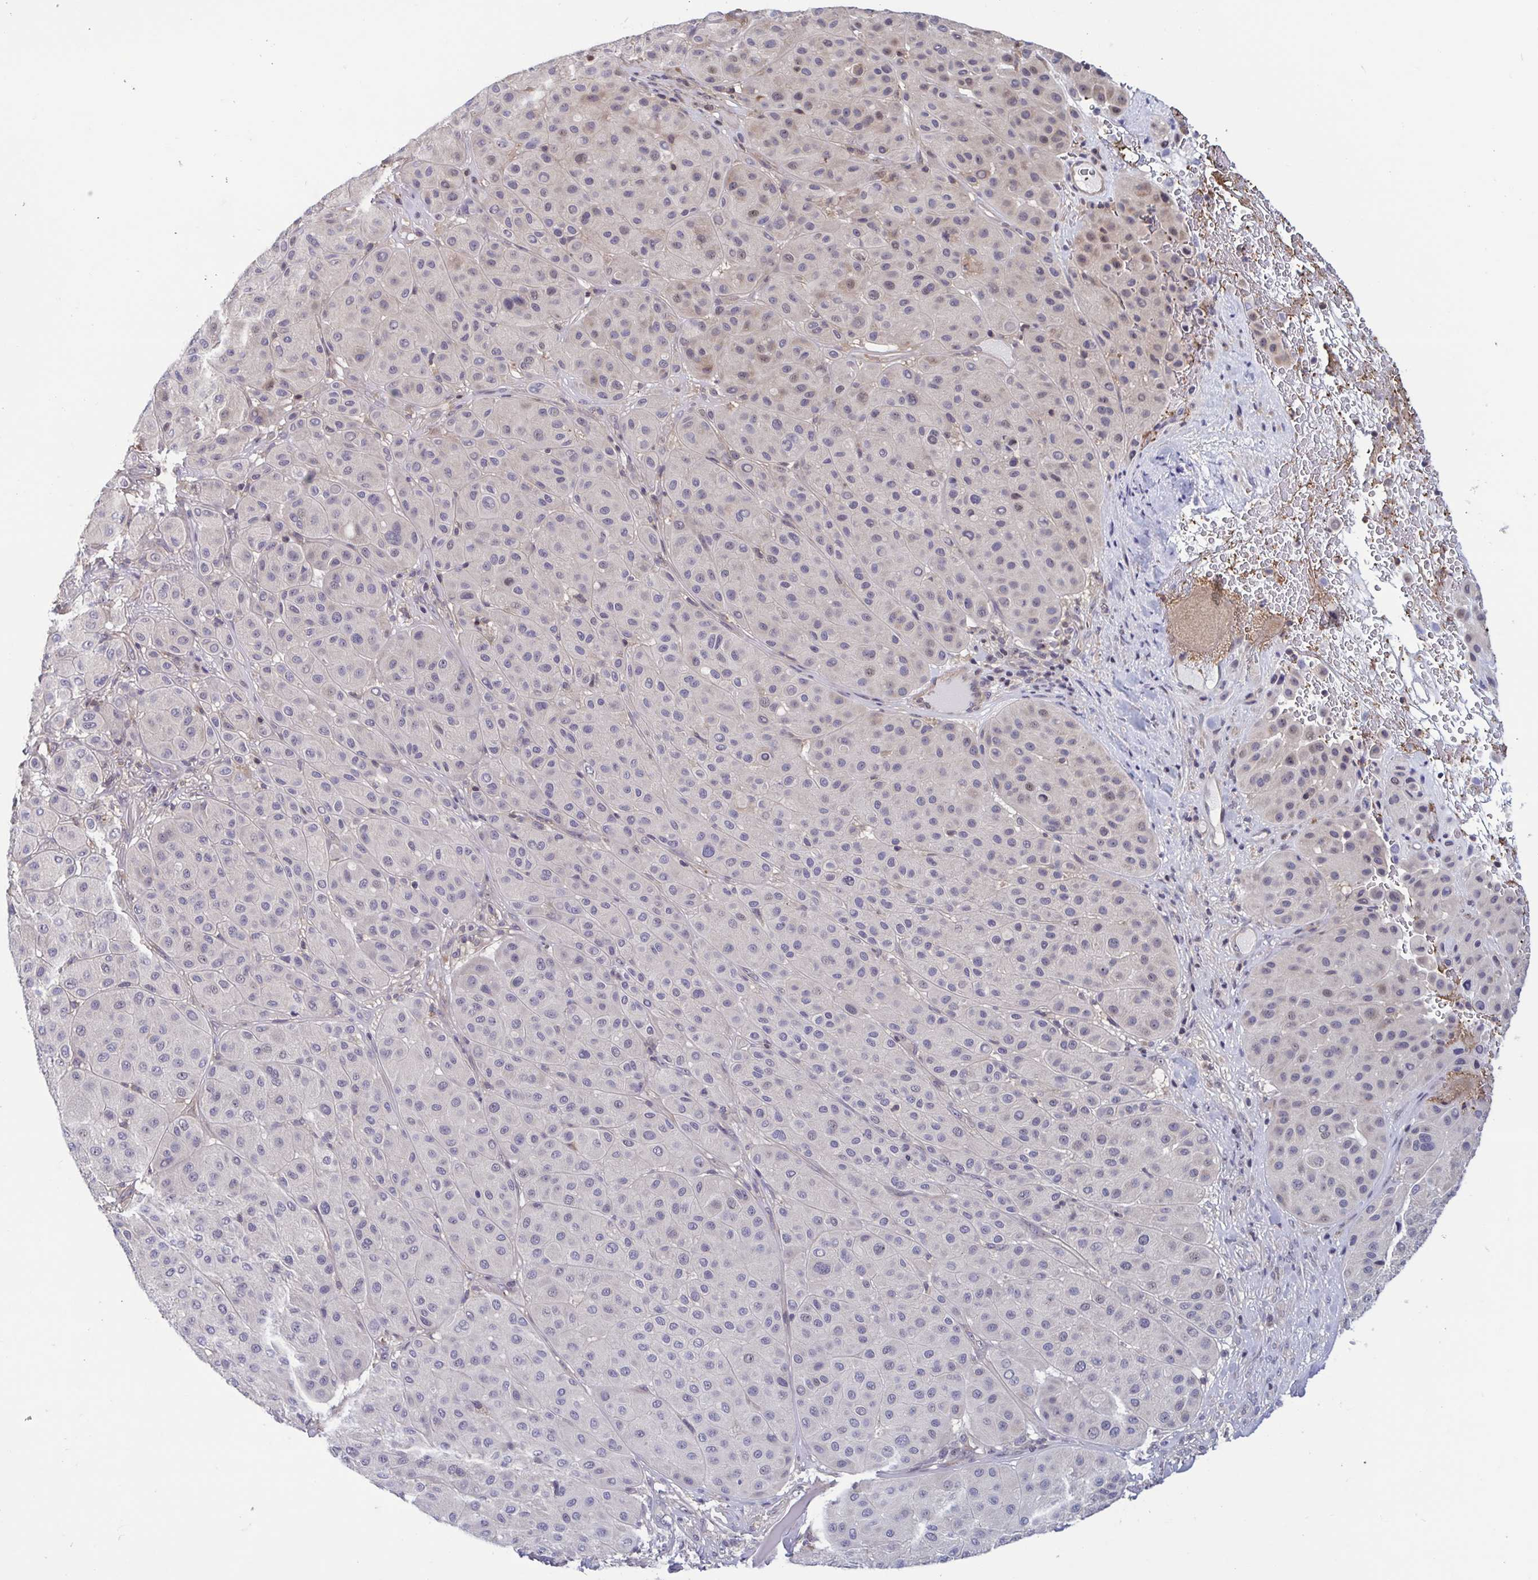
{"staining": {"intensity": "weak", "quantity": "<25%", "location": "cytoplasmic/membranous"}, "tissue": "melanoma", "cell_type": "Tumor cells", "image_type": "cancer", "snomed": [{"axis": "morphology", "description": "Malignant melanoma, Metastatic site"}, {"axis": "topography", "description": "Smooth muscle"}], "caption": "This is an immunohistochemistry micrograph of malignant melanoma (metastatic site). There is no positivity in tumor cells.", "gene": "LRRC38", "patient": {"sex": "male", "age": 41}}